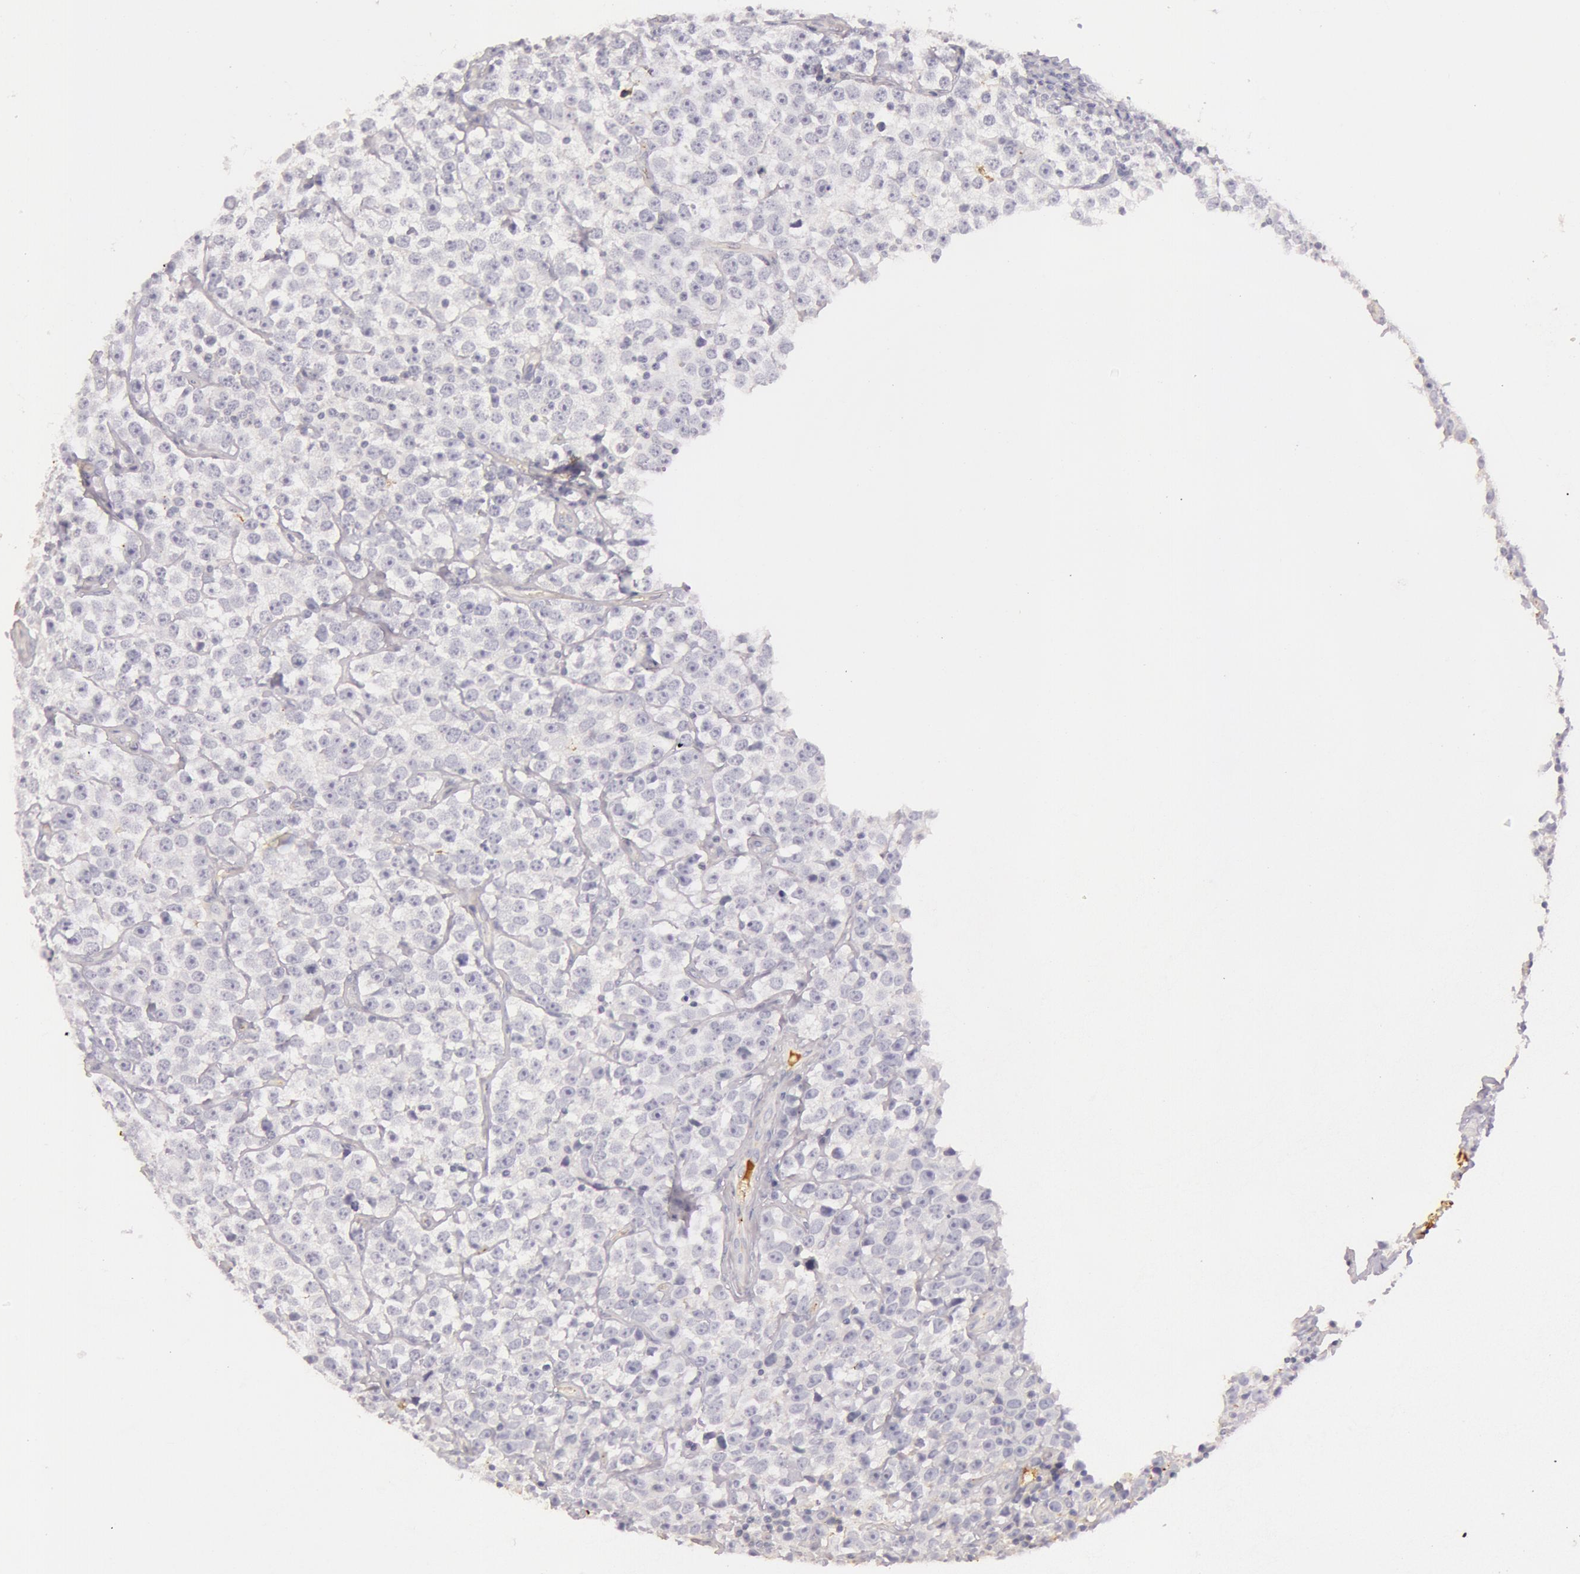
{"staining": {"intensity": "negative", "quantity": "none", "location": "none"}, "tissue": "testis cancer", "cell_type": "Tumor cells", "image_type": "cancer", "snomed": [{"axis": "morphology", "description": "Seminoma, NOS"}, {"axis": "topography", "description": "Testis"}], "caption": "A photomicrograph of testis seminoma stained for a protein displays no brown staining in tumor cells.", "gene": "C4BPA", "patient": {"sex": "male", "age": 25}}